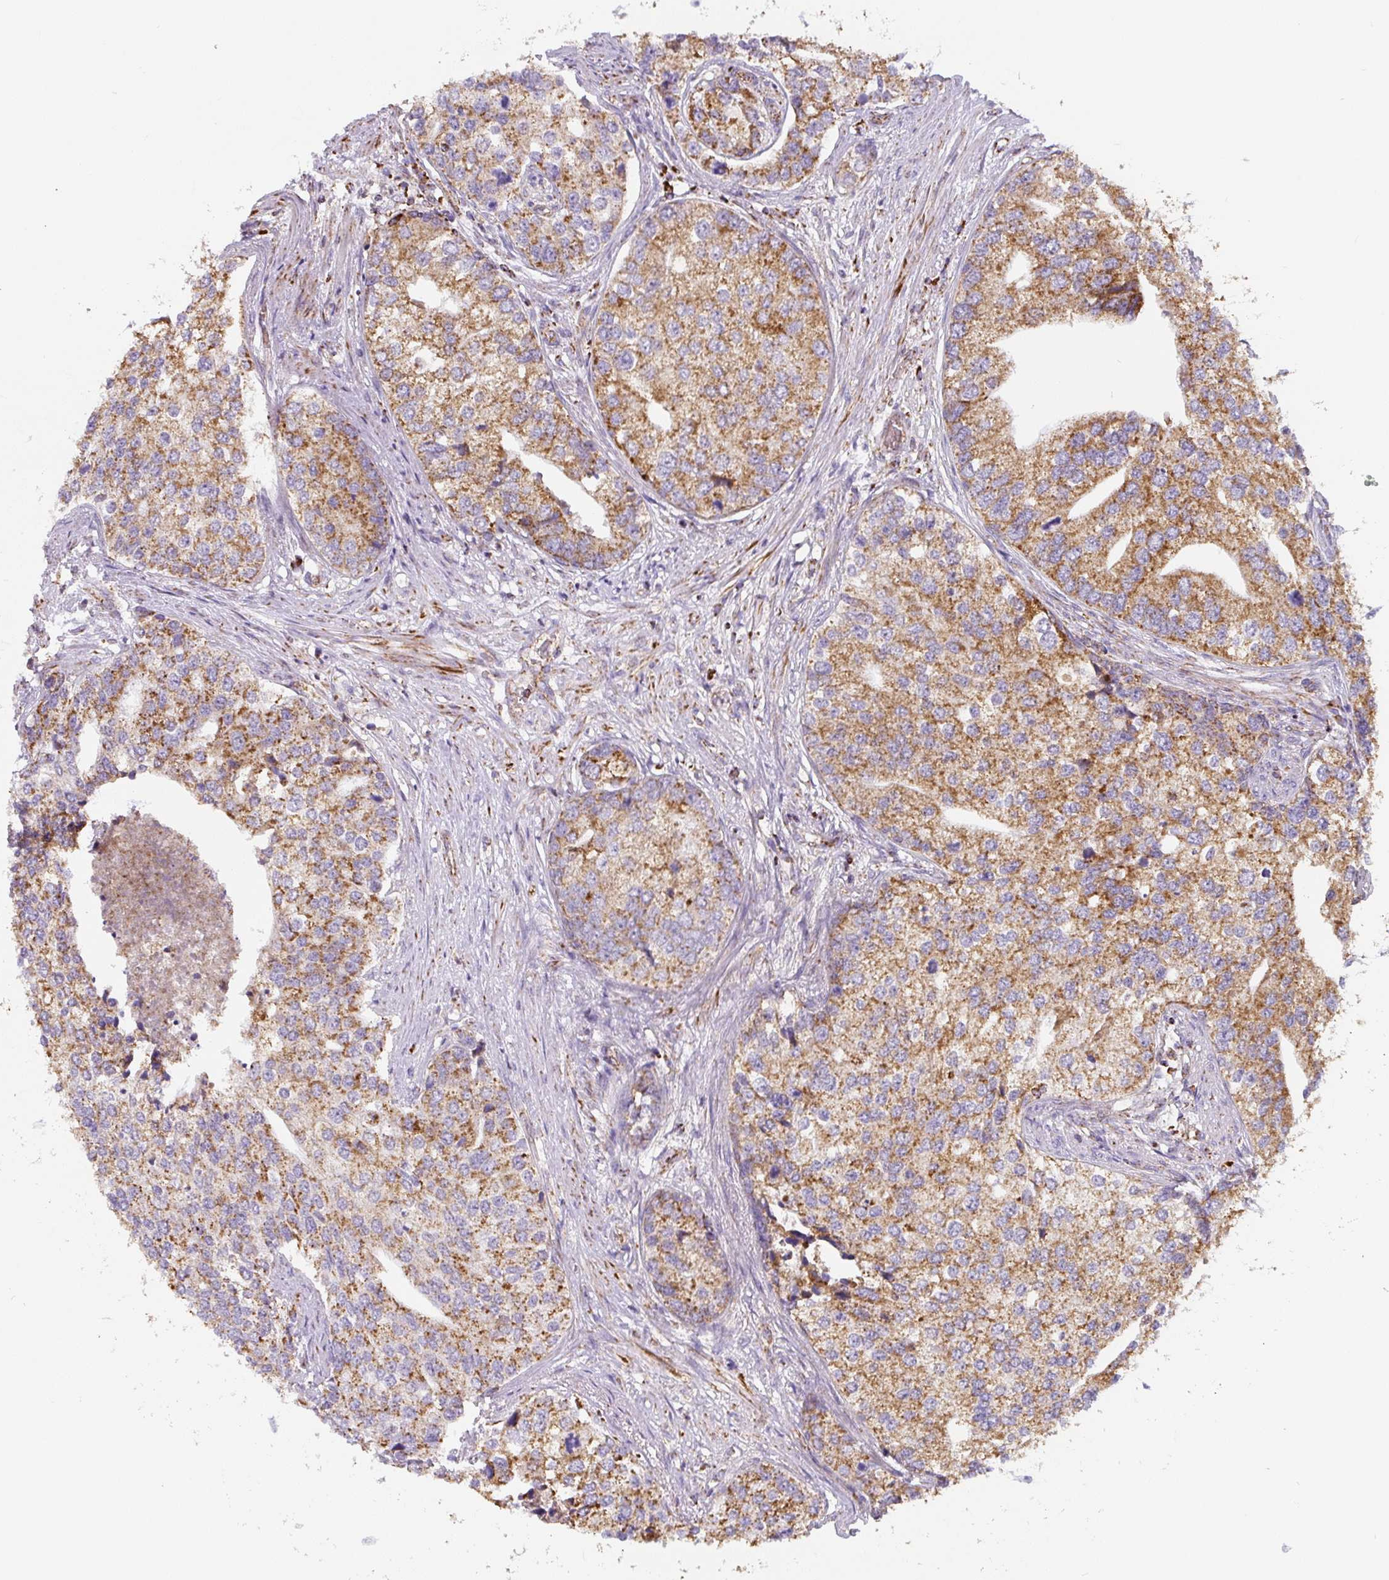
{"staining": {"intensity": "moderate", "quantity": ">75%", "location": "cytoplasmic/membranous"}, "tissue": "prostate cancer", "cell_type": "Tumor cells", "image_type": "cancer", "snomed": [{"axis": "morphology", "description": "Adenocarcinoma, High grade"}, {"axis": "topography", "description": "Prostate"}], "caption": "Adenocarcinoma (high-grade) (prostate) tissue demonstrates moderate cytoplasmic/membranous staining in approximately >75% of tumor cells (brown staining indicates protein expression, while blue staining denotes nuclei).", "gene": "MT-CO2", "patient": {"sex": "male", "age": 62}}